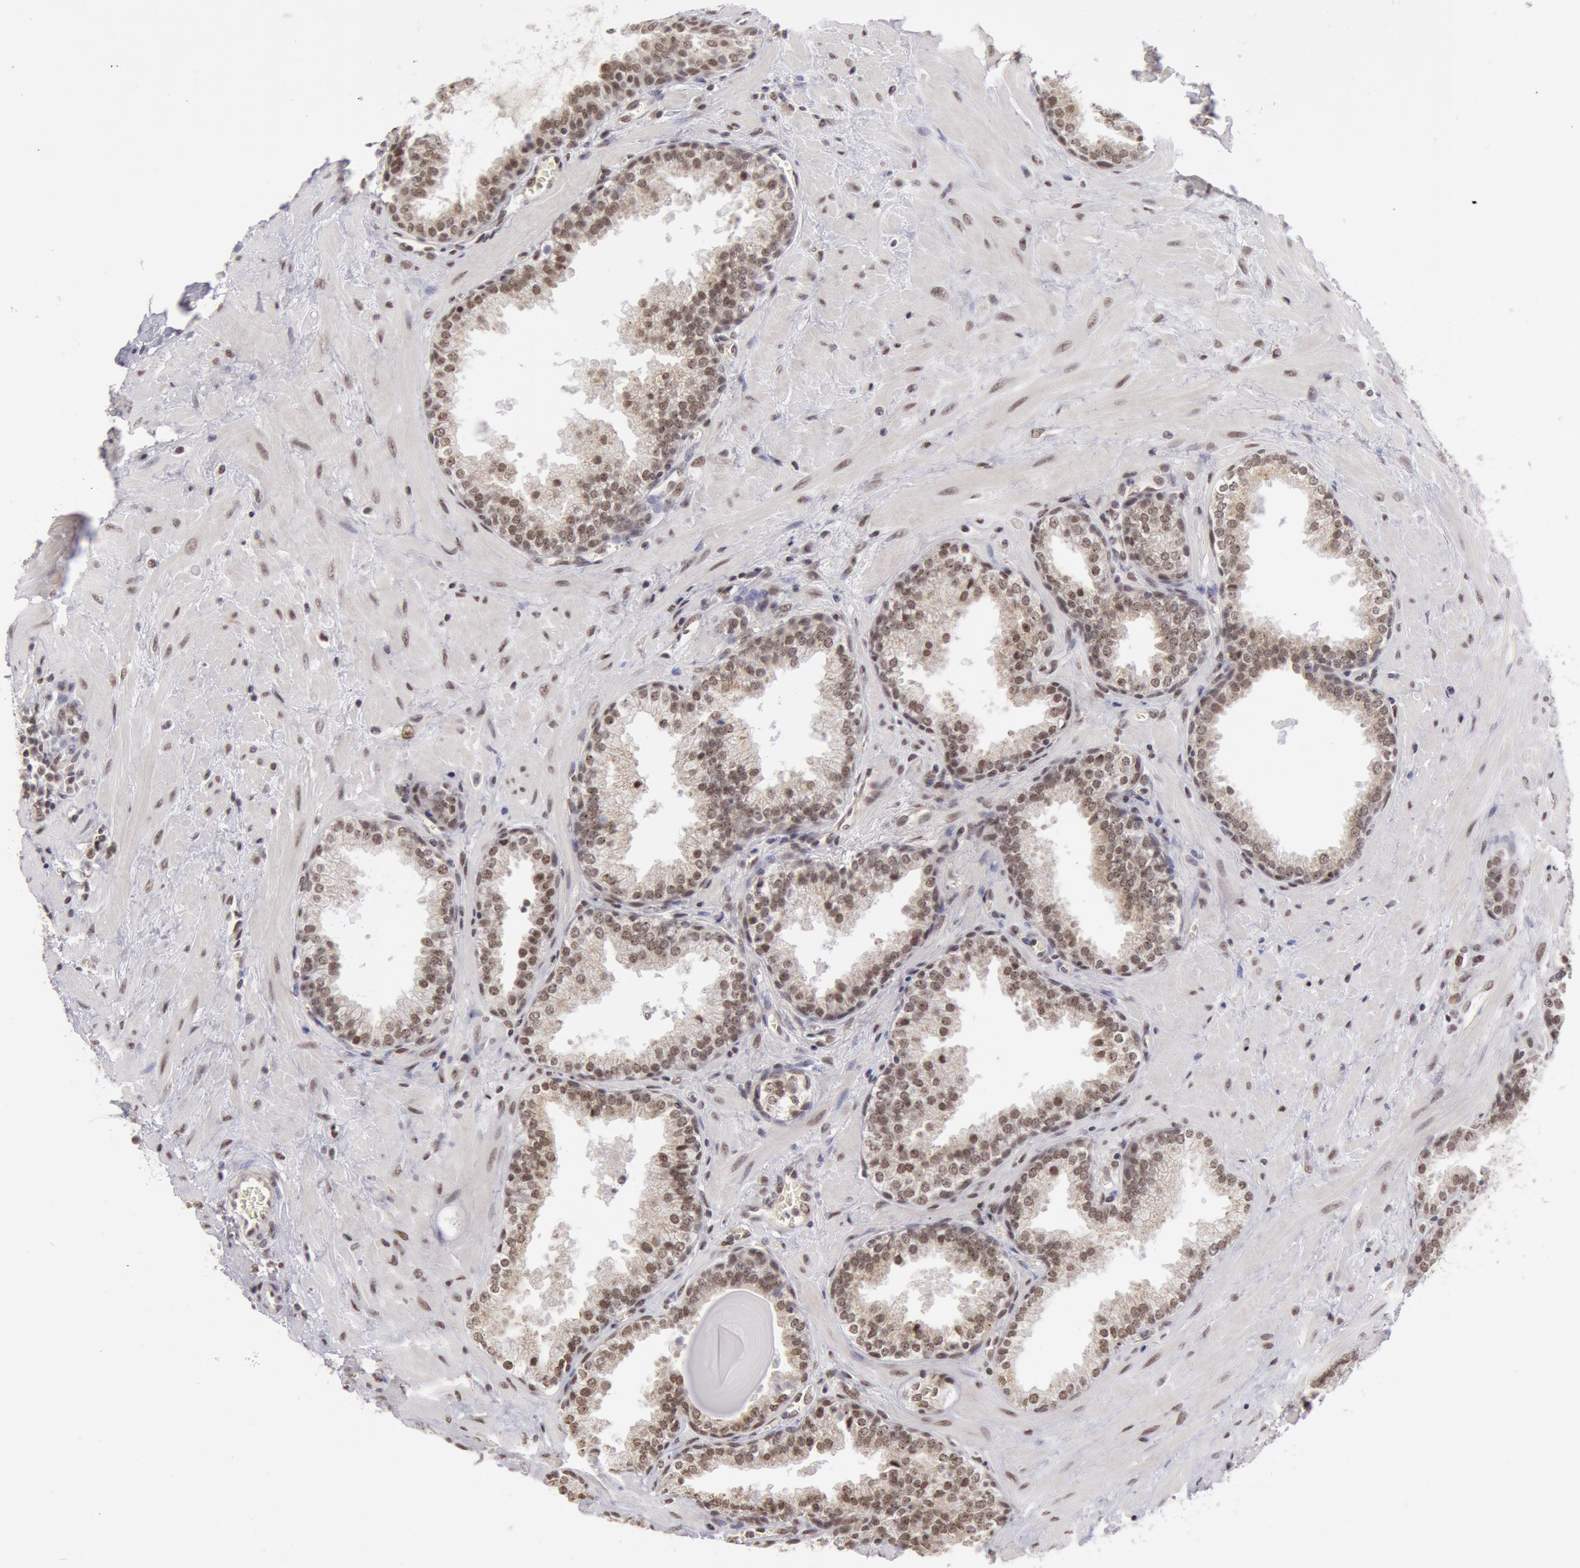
{"staining": {"intensity": "moderate", "quantity": "25%-75%", "location": "cytoplasmic/membranous,nuclear"}, "tissue": "prostate", "cell_type": "Glandular cells", "image_type": "normal", "snomed": [{"axis": "morphology", "description": "Normal tissue, NOS"}, {"axis": "topography", "description": "Prostate"}], "caption": "IHC staining of benign prostate, which reveals medium levels of moderate cytoplasmic/membranous,nuclear positivity in approximately 25%-75% of glandular cells indicating moderate cytoplasmic/membranous,nuclear protein positivity. The staining was performed using DAB (3,3'-diaminobenzidine) (brown) for protein detection and nuclei were counterstained in hematoxylin (blue).", "gene": "VRTN", "patient": {"sex": "male", "age": 51}}